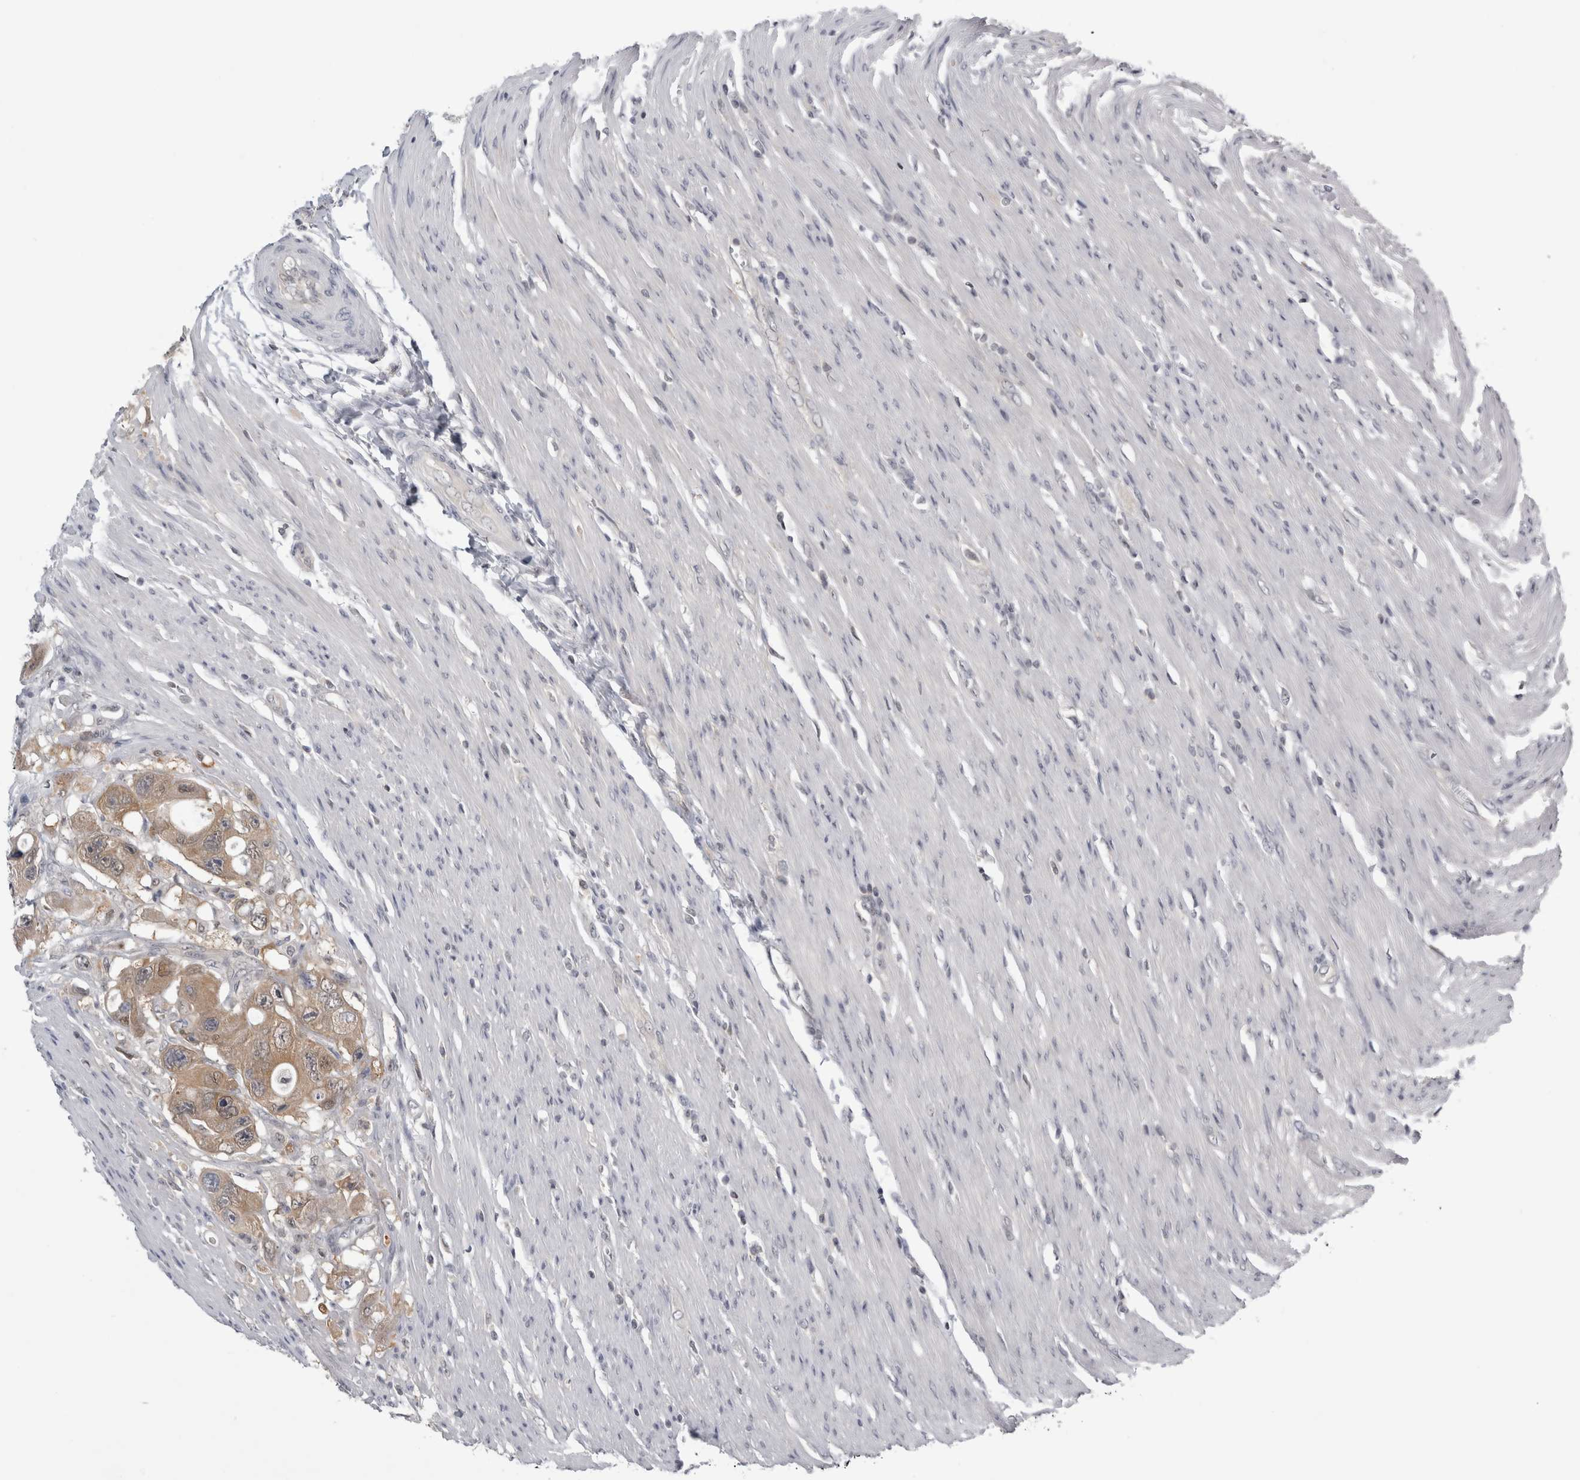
{"staining": {"intensity": "moderate", "quantity": ">75%", "location": "cytoplasmic/membranous"}, "tissue": "colorectal cancer", "cell_type": "Tumor cells", "image_type": "cancer", "snomed": [{"axis": "morphology", "description": "Adenocarcinoma, NOS"}, {"axis": "topography", "description": "Colon"}], "caption": "The immunohistochemical stain shows moderate cytoplasmic/membranous expression in tumor cells of colorectal cancer tissue.", "gene": "PSMB2", "patient": {"sex": "female", "age": 46}}